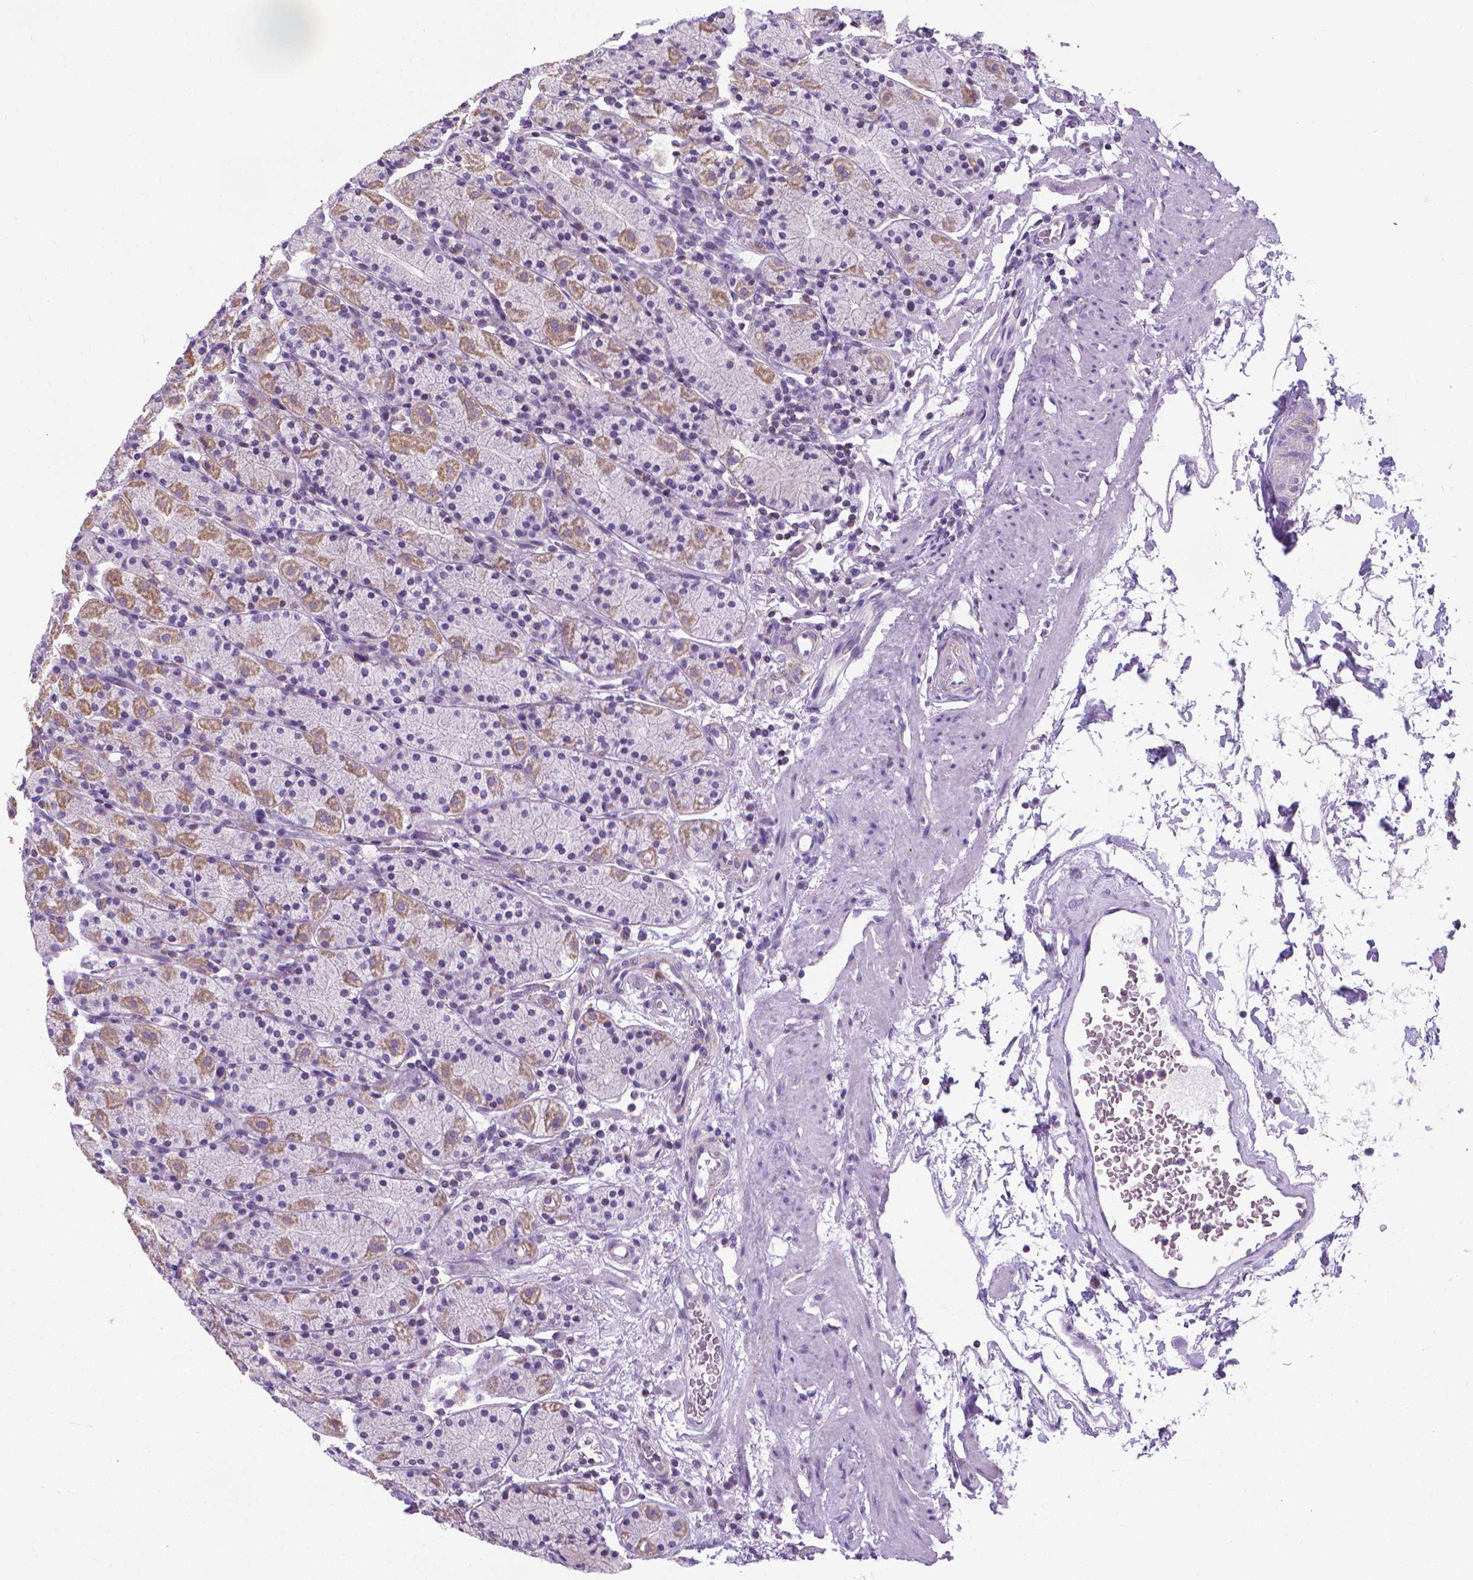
{"staining": {"intensity": "weak", "quantity": "<25%", "location": "cytoplasmic/membranous"}, "tissue": "stomach", "cell_type": "Glandular cells", "image_type": "normal", "snomed": [{"axis": "morphology", "description": "Normal tissue, NOS"}, {"axis": "topography", "description": "Stomach, upper"}, {"axis": "topography", "description": "Stomach"}], "caption": "DAB immunohistochemical staining of benign stomach exhibits no significant positivity in glandular cells.", "gene": "POU3F3", "patient": {"sex": "male", "age": 62}}